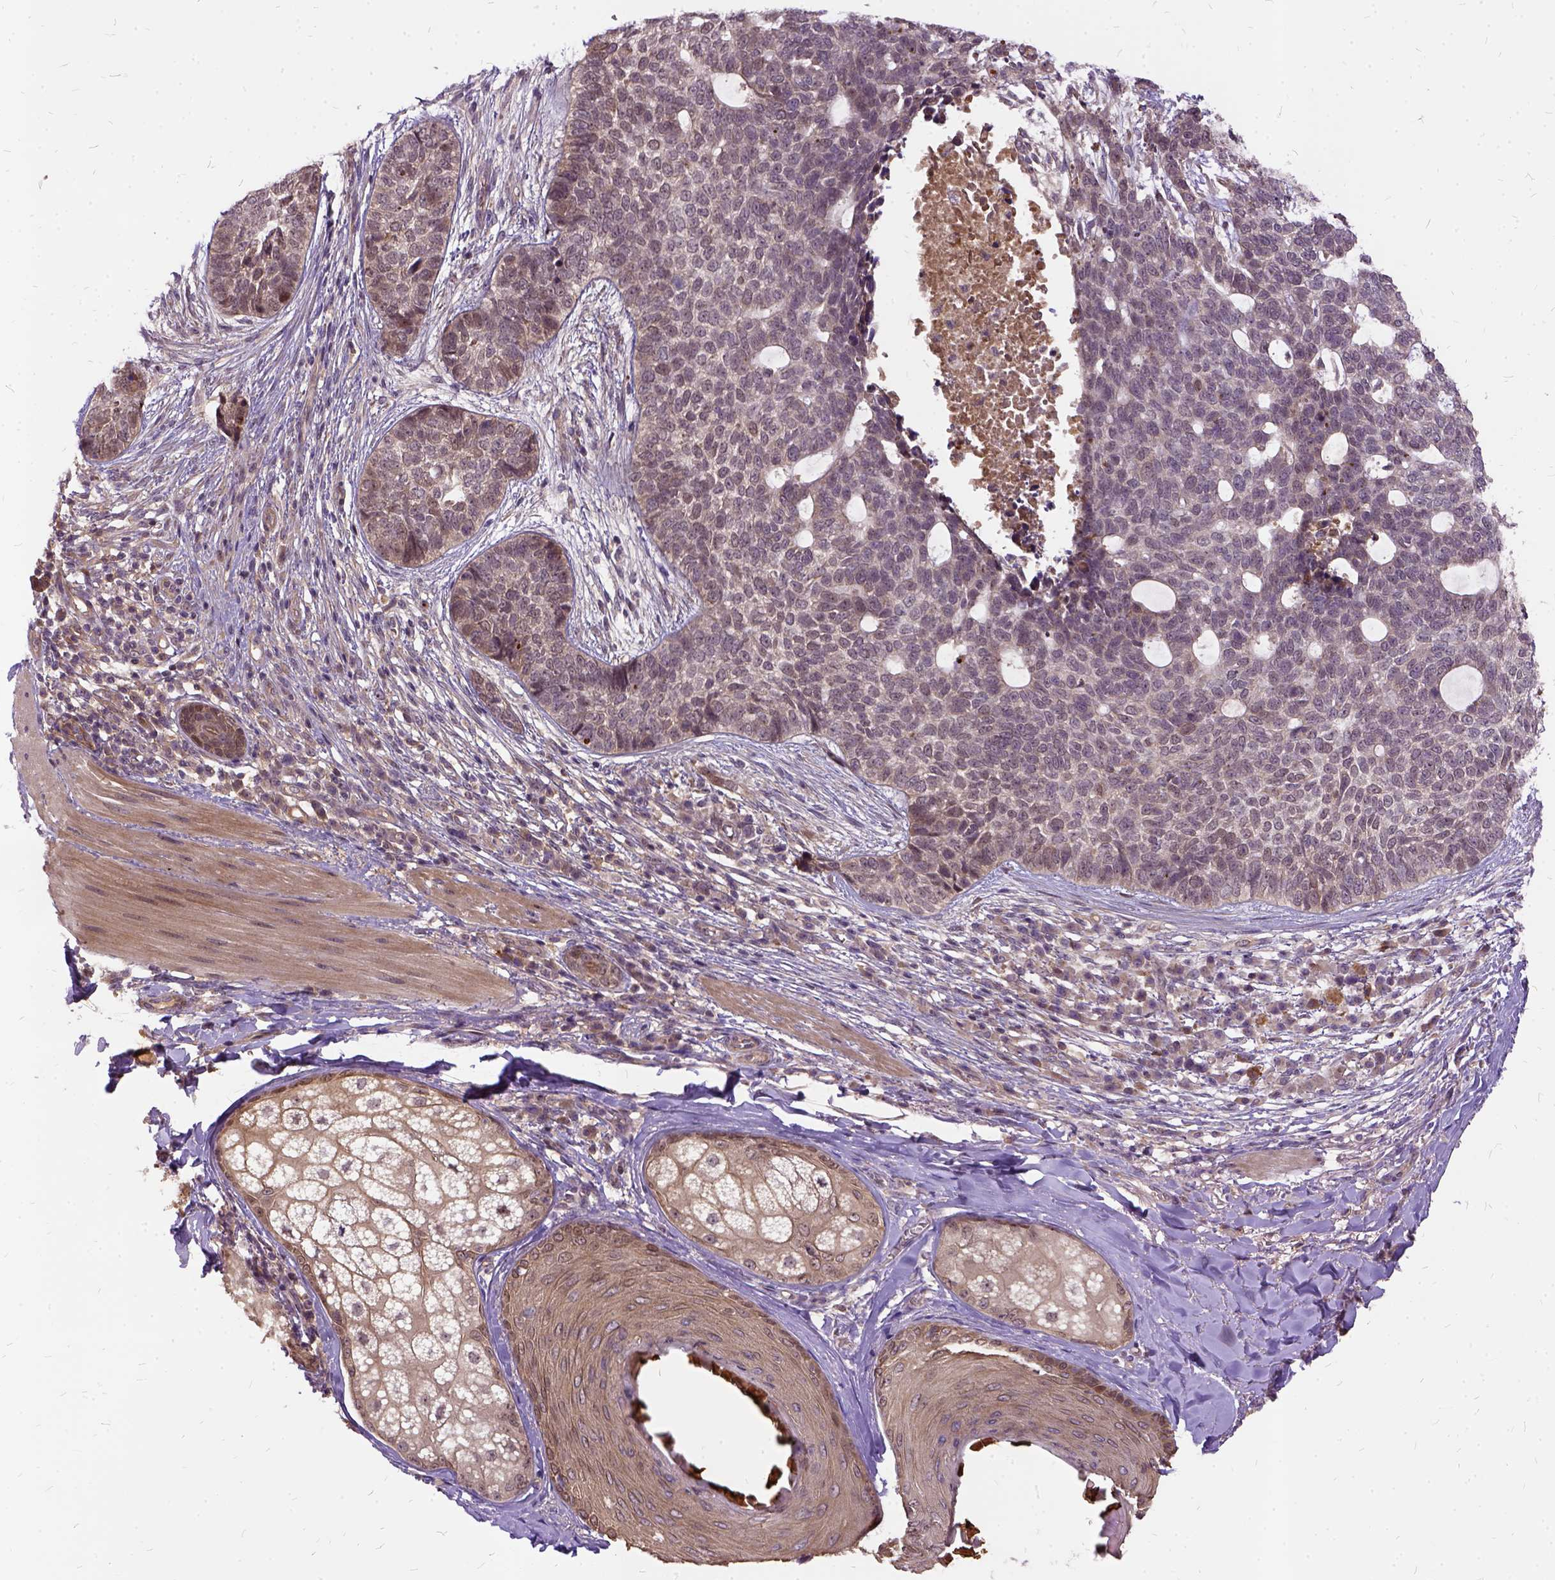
{"staining": {"intensity": "weak", "quantity": "<25%", "location": "cytoplasmic/membranous"}, "tissue": "skin cancer", "cell_type": "Tumor cells", "image_type": "cancer", "snomed": [{"axis": "morphology", "description": "Basal cell carcinoma"}, {"axis": "topography", "description": "Skin"}], "caption": "There is no significant expression in tumor cells of skin cancer. (Stains: DAB (3,3'-diaminobenzidine) immunohistochemistry with hematoxylin counter stain, Microscopy: brightfield microscopy at high magnification).", "gene": "ILRUN", "patient": {"sex": "female", "age": 69}}